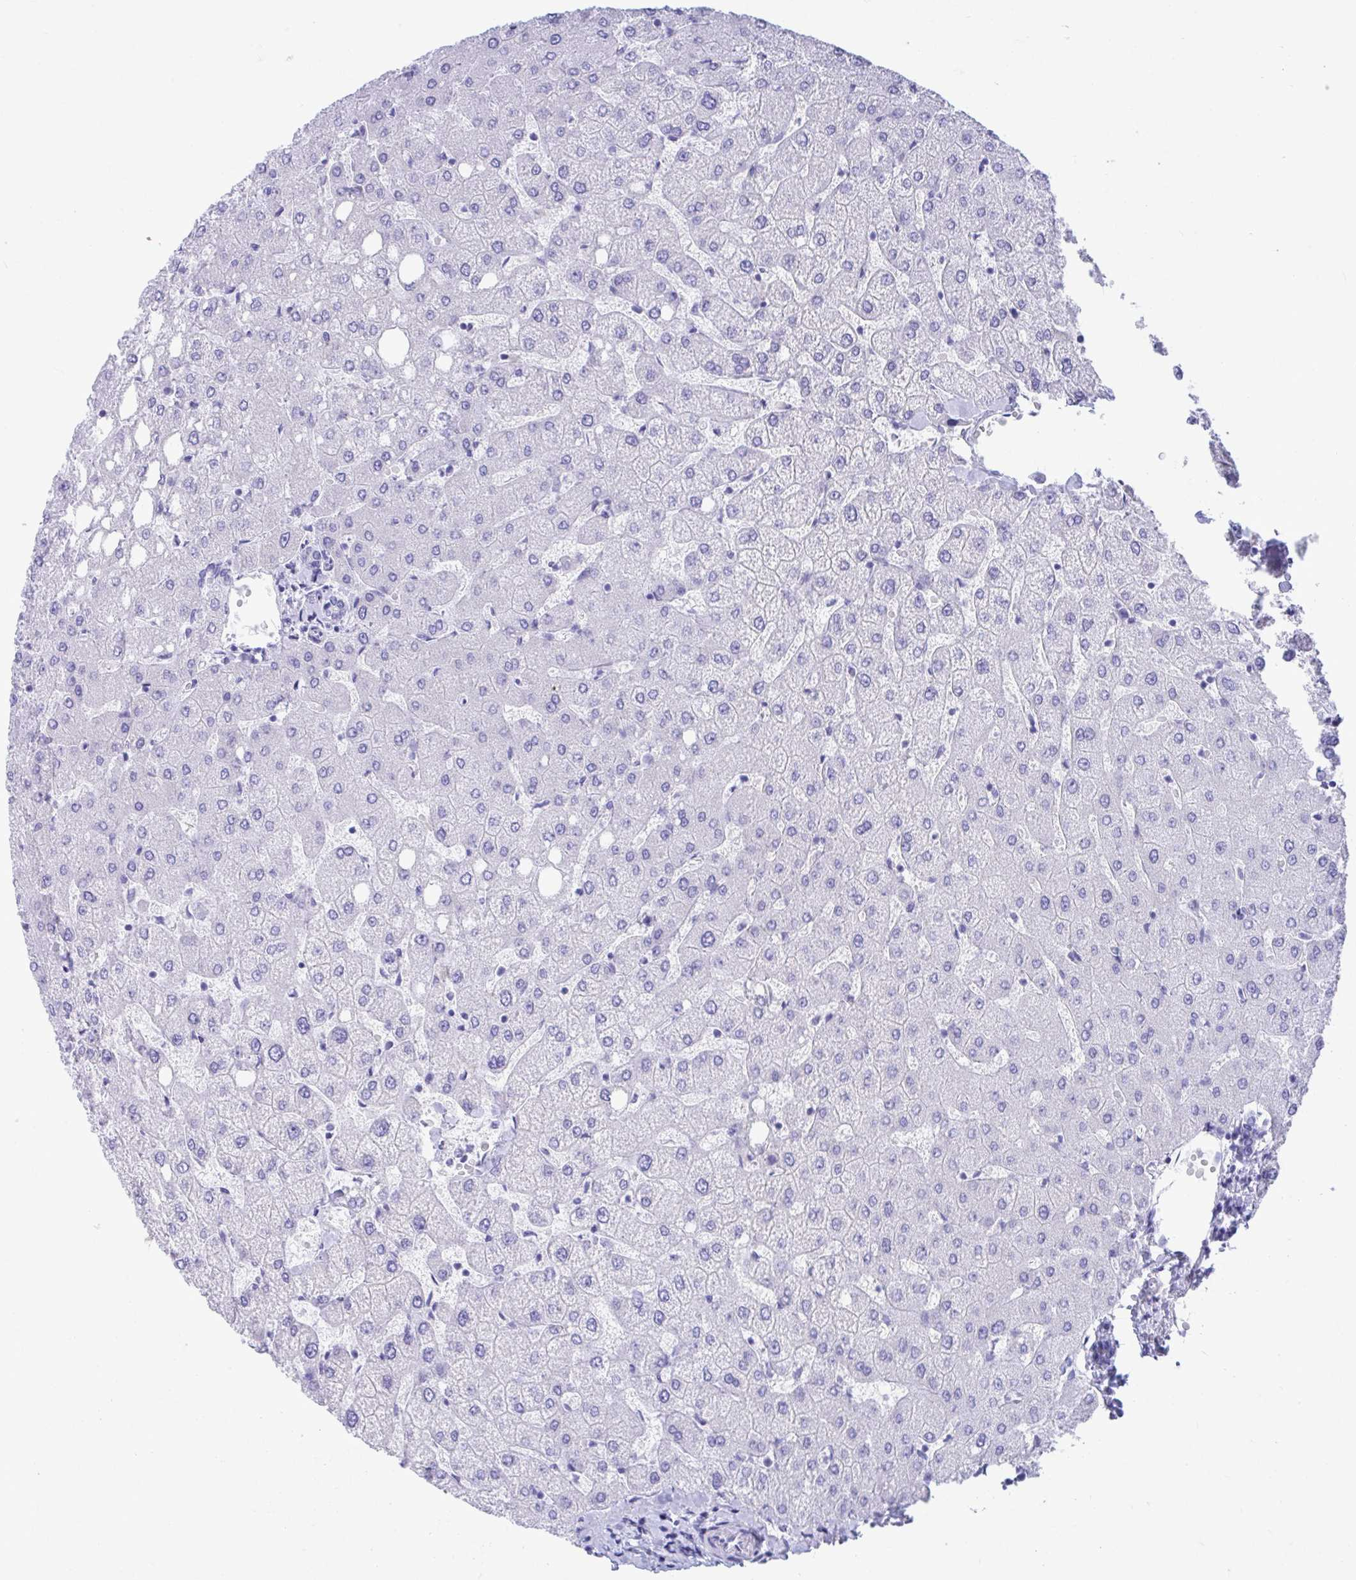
{"staining": {"intensity": "negative", "quantity": "none", "location": "none"}, "tissue": "liver", "cell_type": "Cholangiocytes", "image_type": "normal", "snomed": [{"axis": "morphology", "description": "Normal tissue, NOS"}, {"axis": "topography", "description": "Liver"}], "caption": "Immunohistochemistry (IHC) of unremarkable human liver demonstrates no positivity in cholangiocytes. (DAB (3,3'-diaminobenzidine) immunohistochemistry (IHC) visualized using brightfield microscopy, high magnification).", "gene": "SHISA8", "patient": {"sex": "female", "age": 54}}